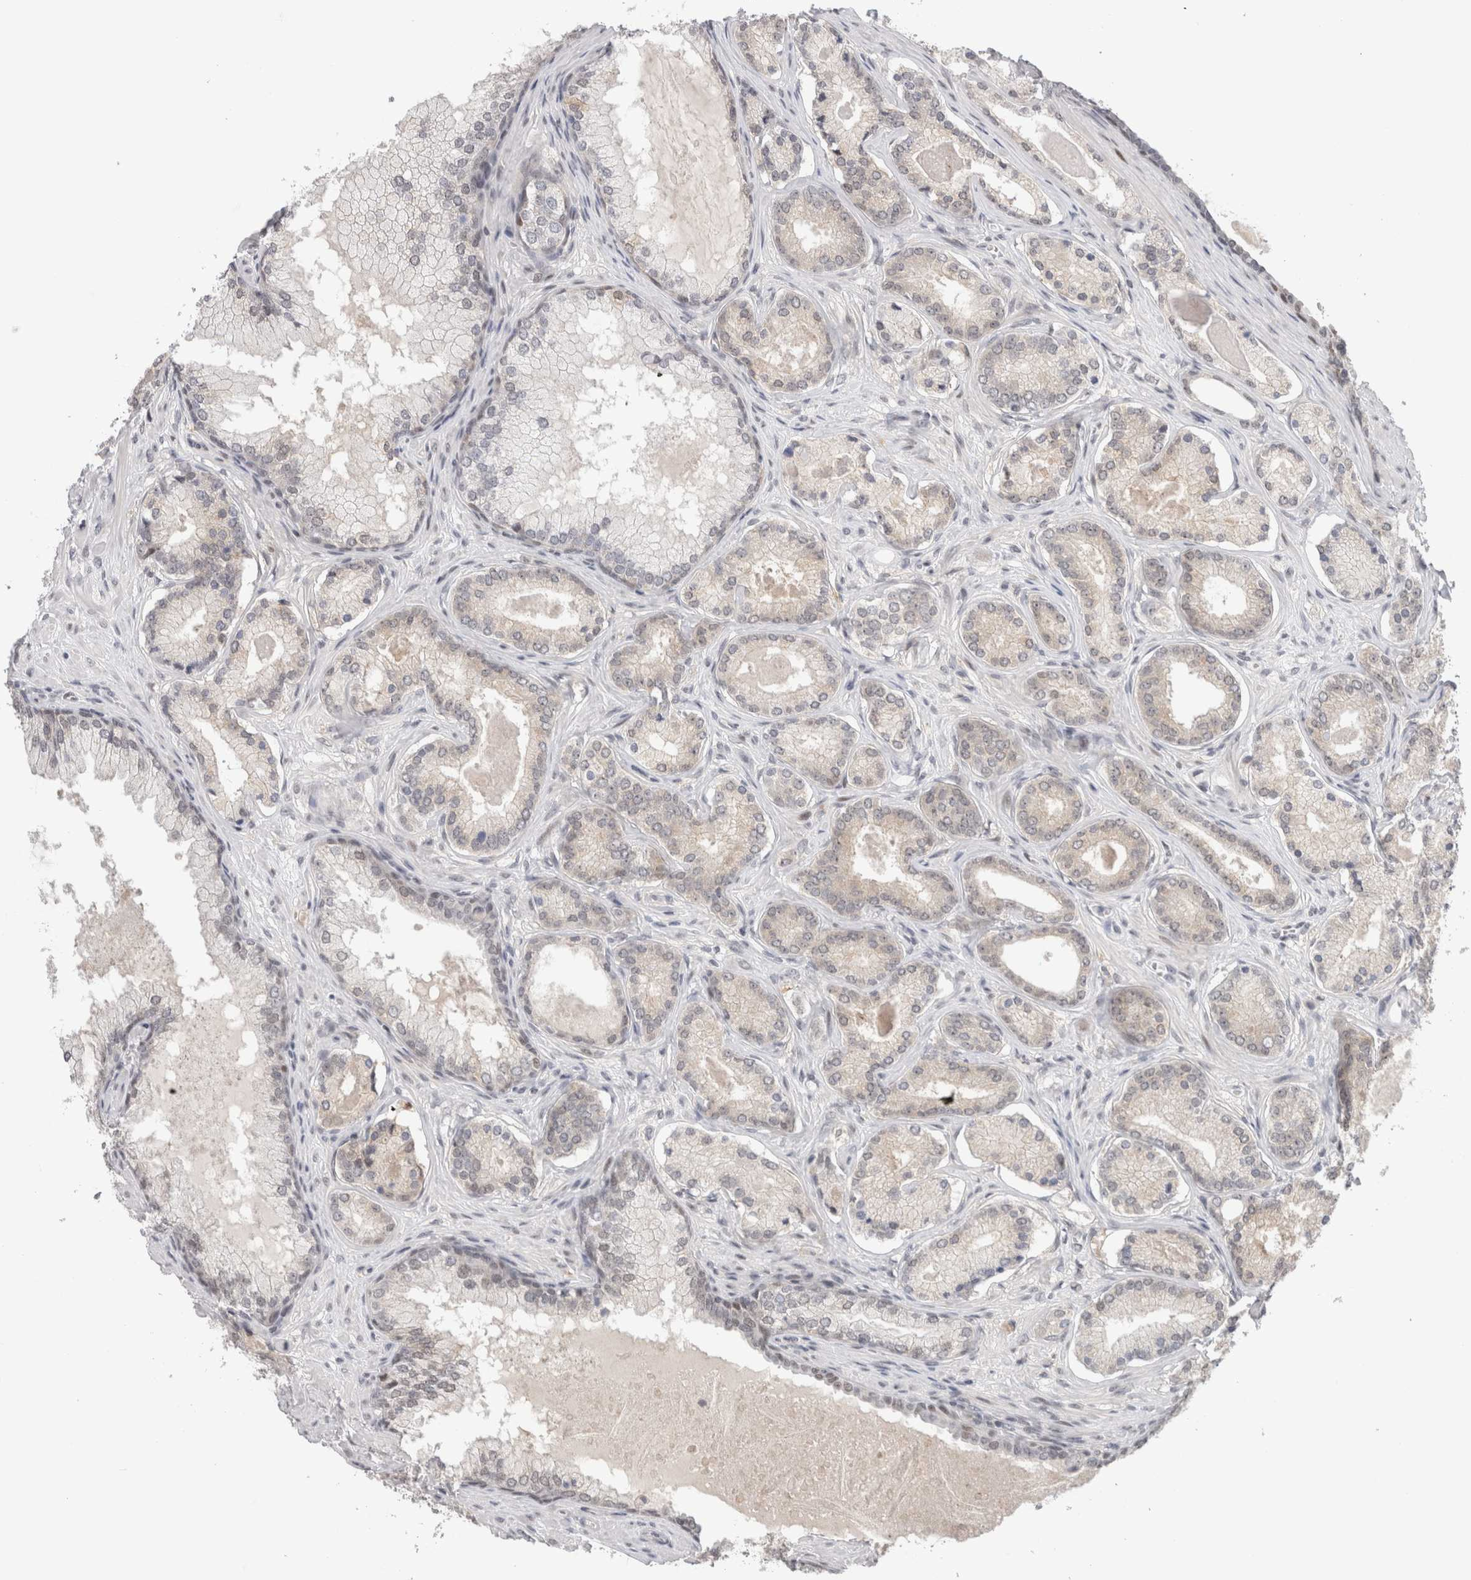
{"staining": {"intensity": "weak", "quantity": "<25%", "location": "nuclear"}, "tissue": "prostate cancer", "cell_type": "Tumor cells", "image_type": "cancer", "snomed": [{"axis": "morphology", "description": "Adenocarcinoma, Low grade"}, {"axis": "topography", "description": "Prostate"}], "caption": "An image of adenocarcinoma (low-grade) (prostate) stained for a protein demonstrates no brown staining in tumor cells.", "gene": "ZNF521", "patient": {"sex": "male", "age": 70}}